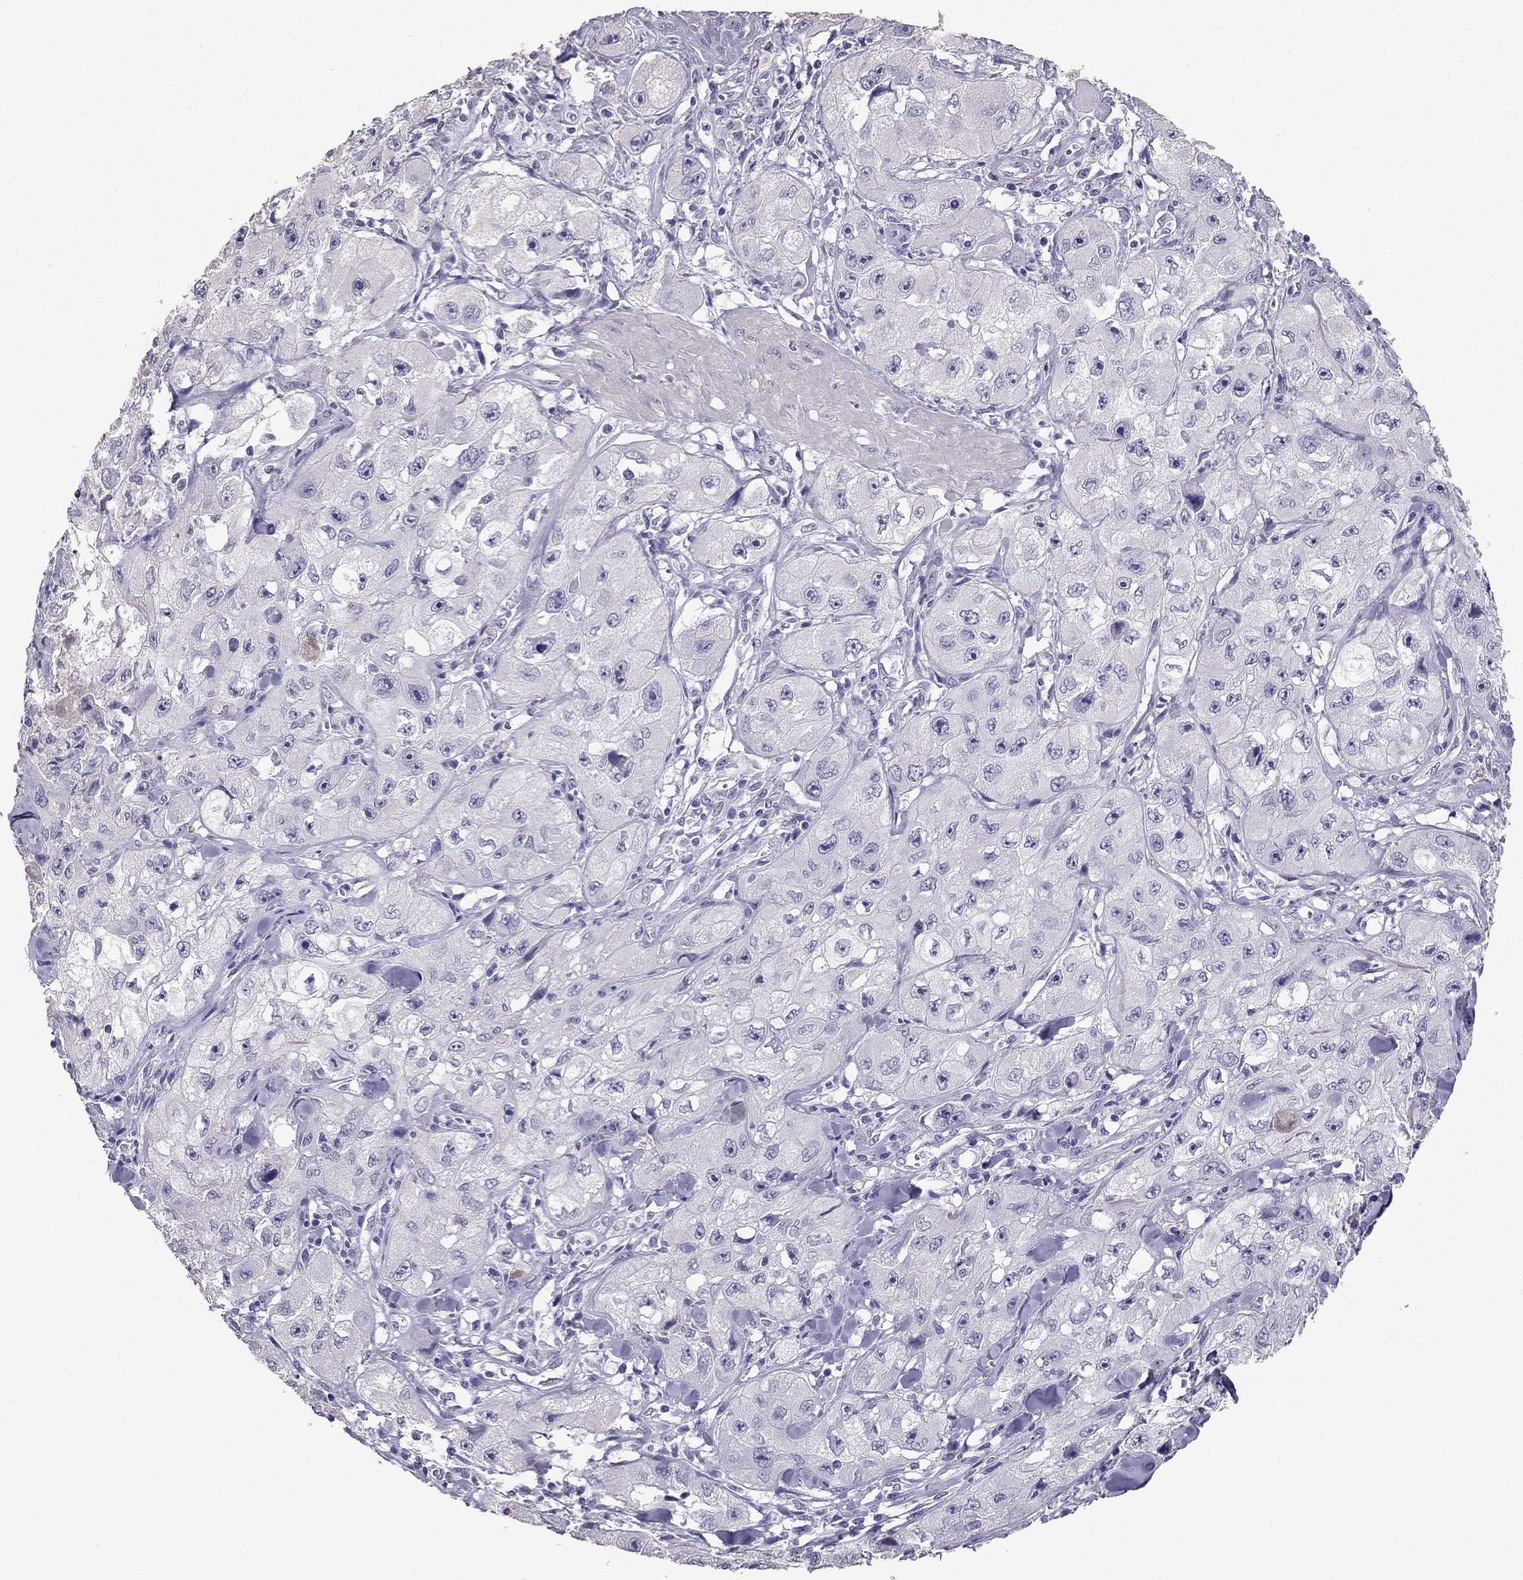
{"staining": {"intensity": "negative", "quantity": "none", "location": "none"}, "tissue": "skin cancer", "cell_type": "Tumor cells", "image_type": "cancer", "snomed": [{"axis": "morphology", "description": "Squamous cell carcinoma, NOS"}, {"axis": "topography", "description": "Skin"}, {"axis": "topography", "description": "Subcutis"}], "caption": "An image of skin cancer stained for a protein displays no brown staining in tumor cells. (DAB (3,3'-diaminobenzidine) IHC with hematoxylin counter stain).", "gene": "SCG5", "patient": {"sex": "male", "age": 73}}